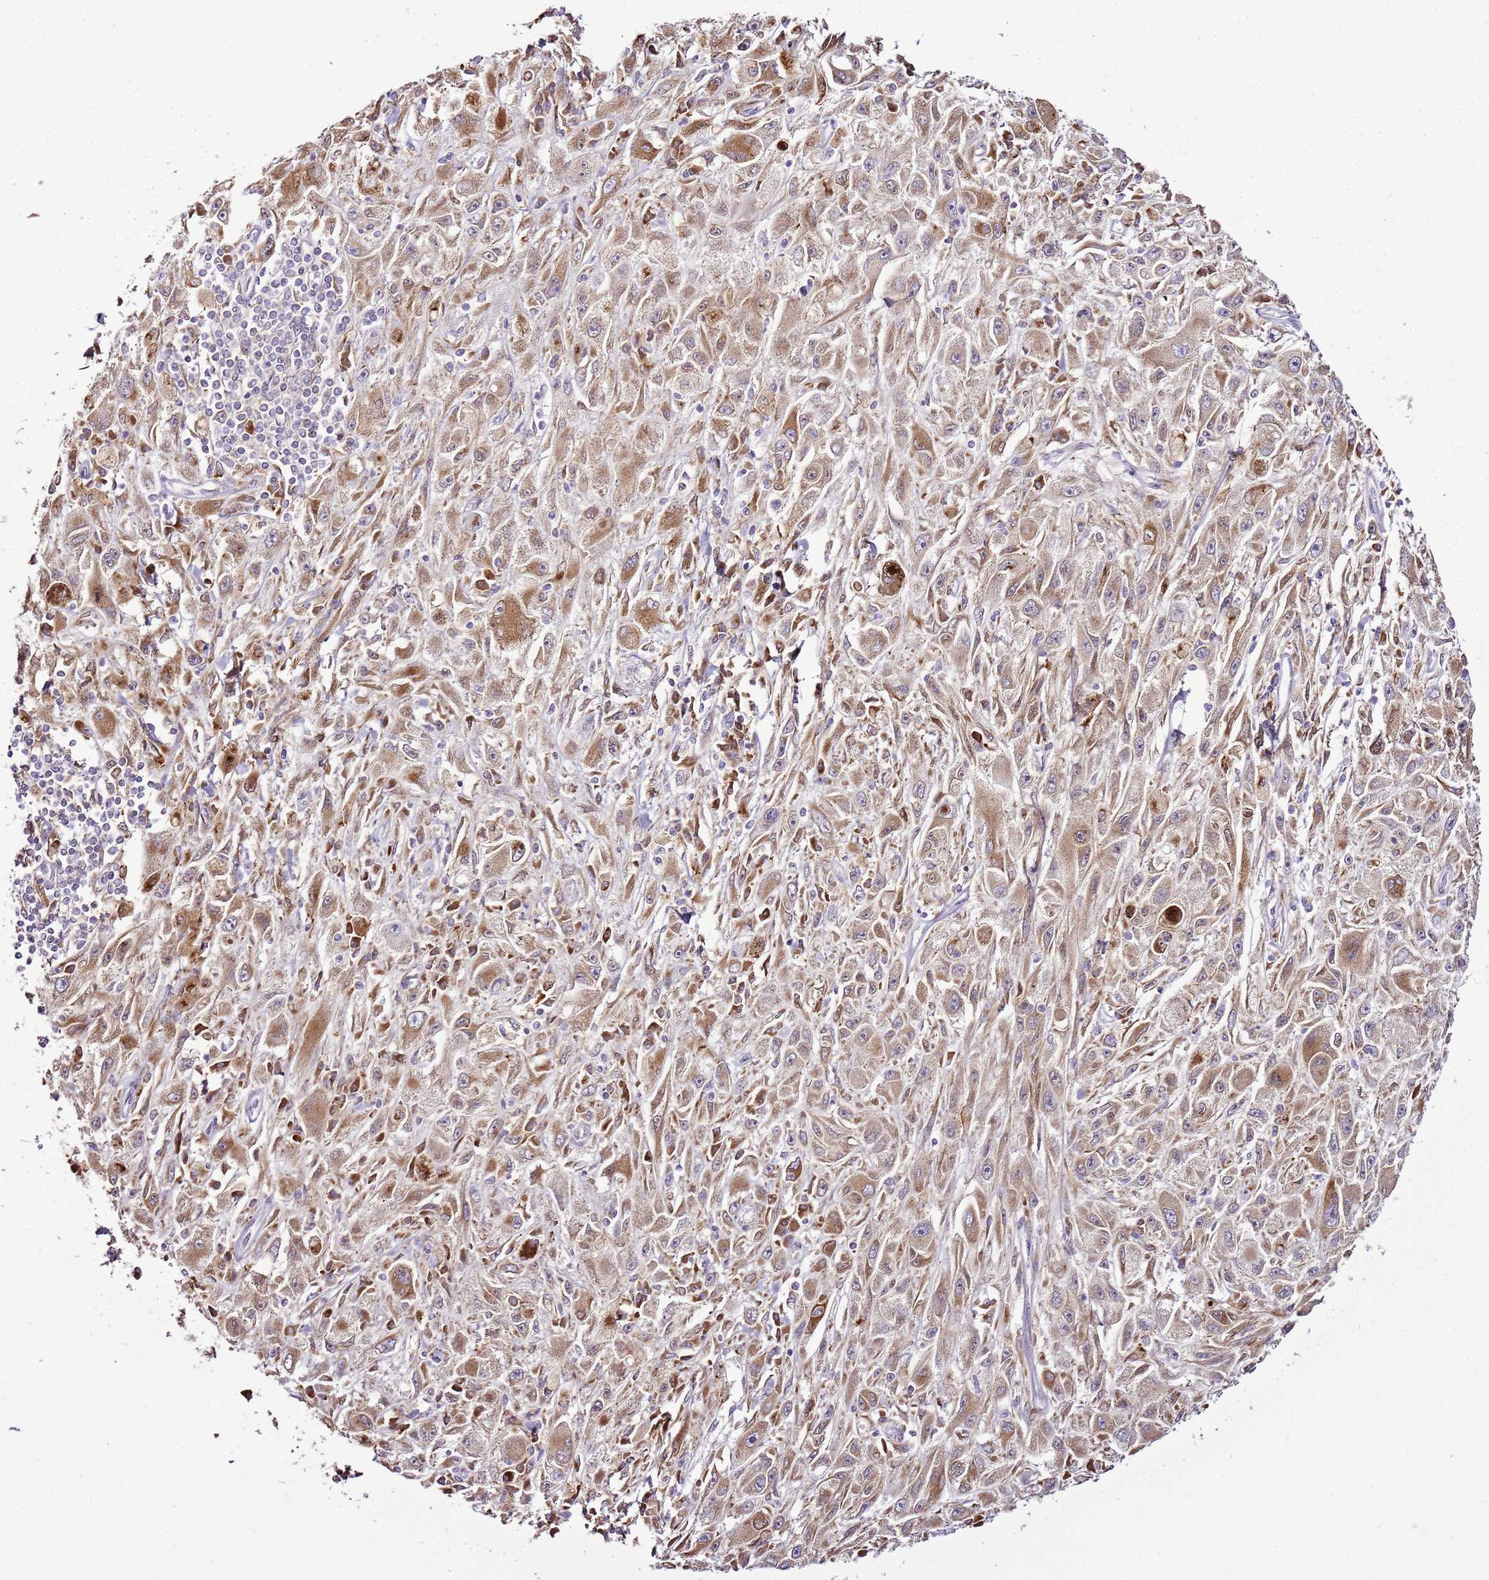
{"staining": {"intensity": "moderate", "quantity": ">75%", "location": "cytoplasmic/membranous"}, "tissue": "melanoma", "cell_type": "Tumor cells", "image_type": "cancer", "snomed": [{"axis": "morphology", "description": "Malignant melanoma, Metastatic site"}, {"axis": "topography", "description": "Skin"}], "caption": "An immunohistochemistry image of neoplastic tissue is shown. Protein staining in brown labels moderate cytoplasmic/membranous positivity in malignant melanoma (metastatic site) within tumor cells. (Stains: DAB (3,3'-diaminobenzidine) in brown, nuclei in blue, Microscopy: brightfield microscopy at high magnification).", "gene": "TMED10", "patient": {"sex": "male", "age": 53}}